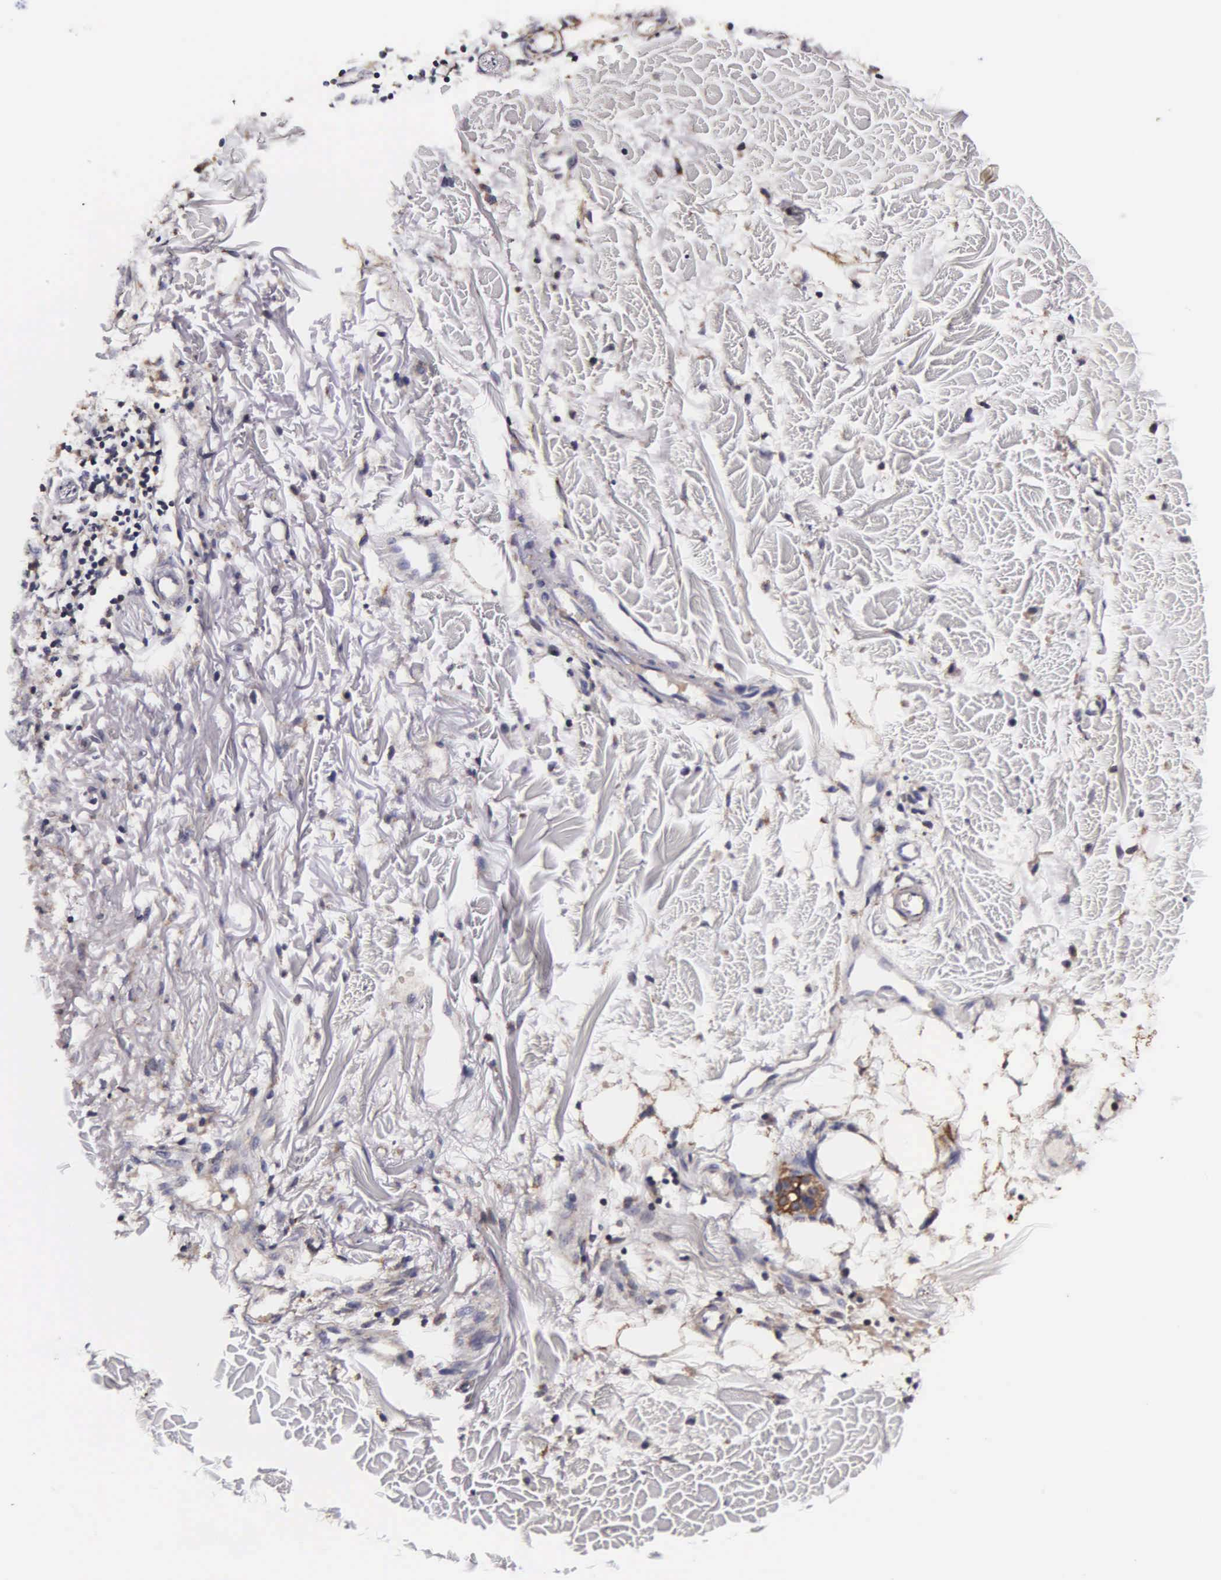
{"staining": {"intensity": "negative", "quantity": "none", "location": "none"}, "tissue": "skin cancer", "cell_type": "Tumor cells", "image_type": "cancer", "snomed": [{"axis": "morphology", "description": "Basal cell carcinoma"}, {"axis": "topography", "description": "Skin"}], "caption": "Skin cancer (basal cell carcinoma) was stained to show a protein in brown. There is no significant staining in tumor cells.", "gene": "PSMA3", "patient": {"sex": "female", "age": 81}}